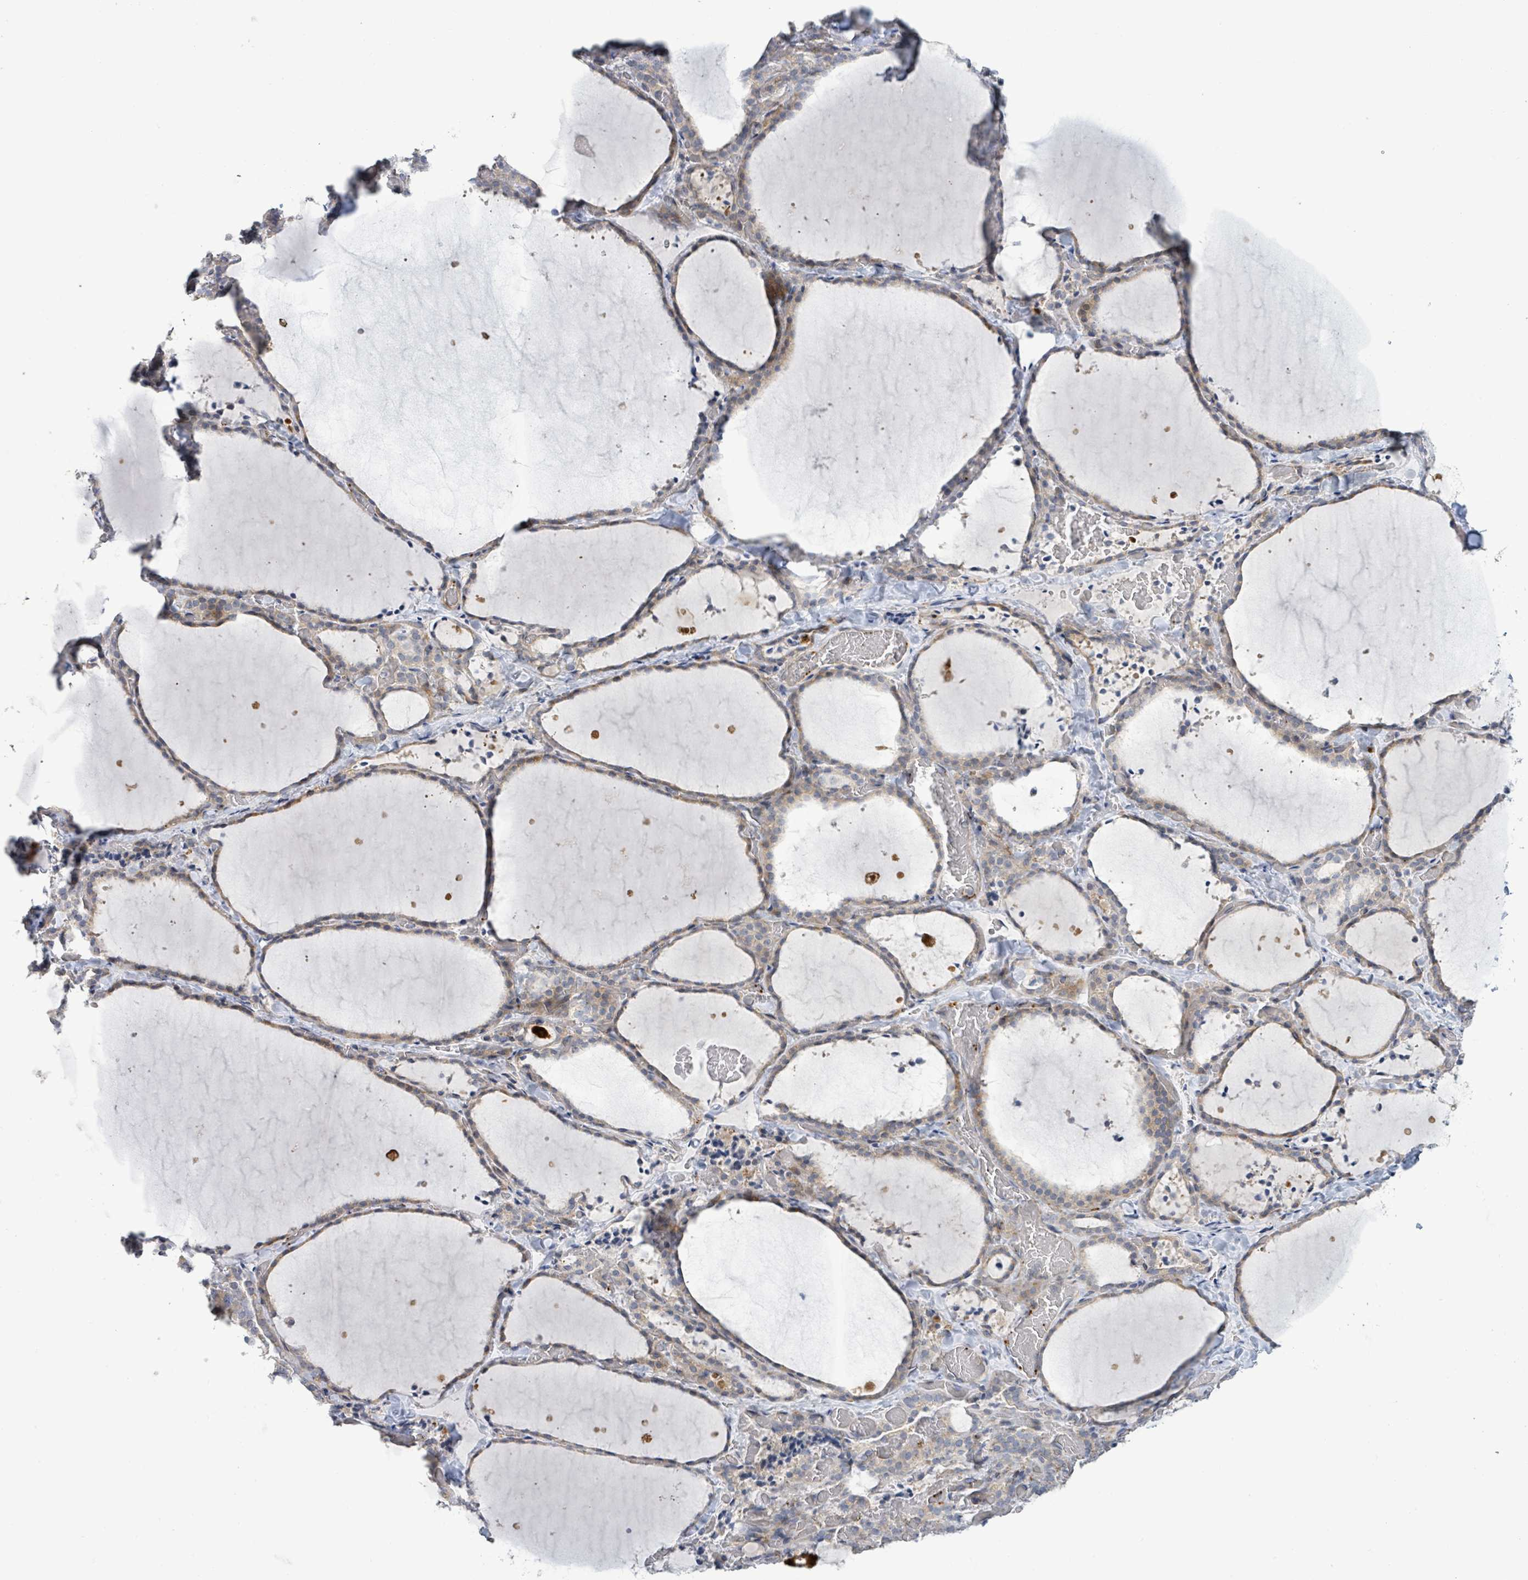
{"staining": {"intensity": "moderate", "quantity": "25%-75%", "location": "cytoplasmic/membranous"}, "tissue": "thyroid gland", "cell_type": "Glandular cells", "image_type": "normal", "snomed": [{"axis": "morphology", "description": "Normal tissue, NOS"}, {"axis": "topography", "description": "Thyroid gland"}], "caption": "Immunohistochemistry (DAB) staining of normal human thyroid gland exhibits moderate cytoplasmic/membranous protein staining in about 25%-75% of glandular cells.", "gene": "LILRA4", "patient": {"sex": "female", "age": 22}}